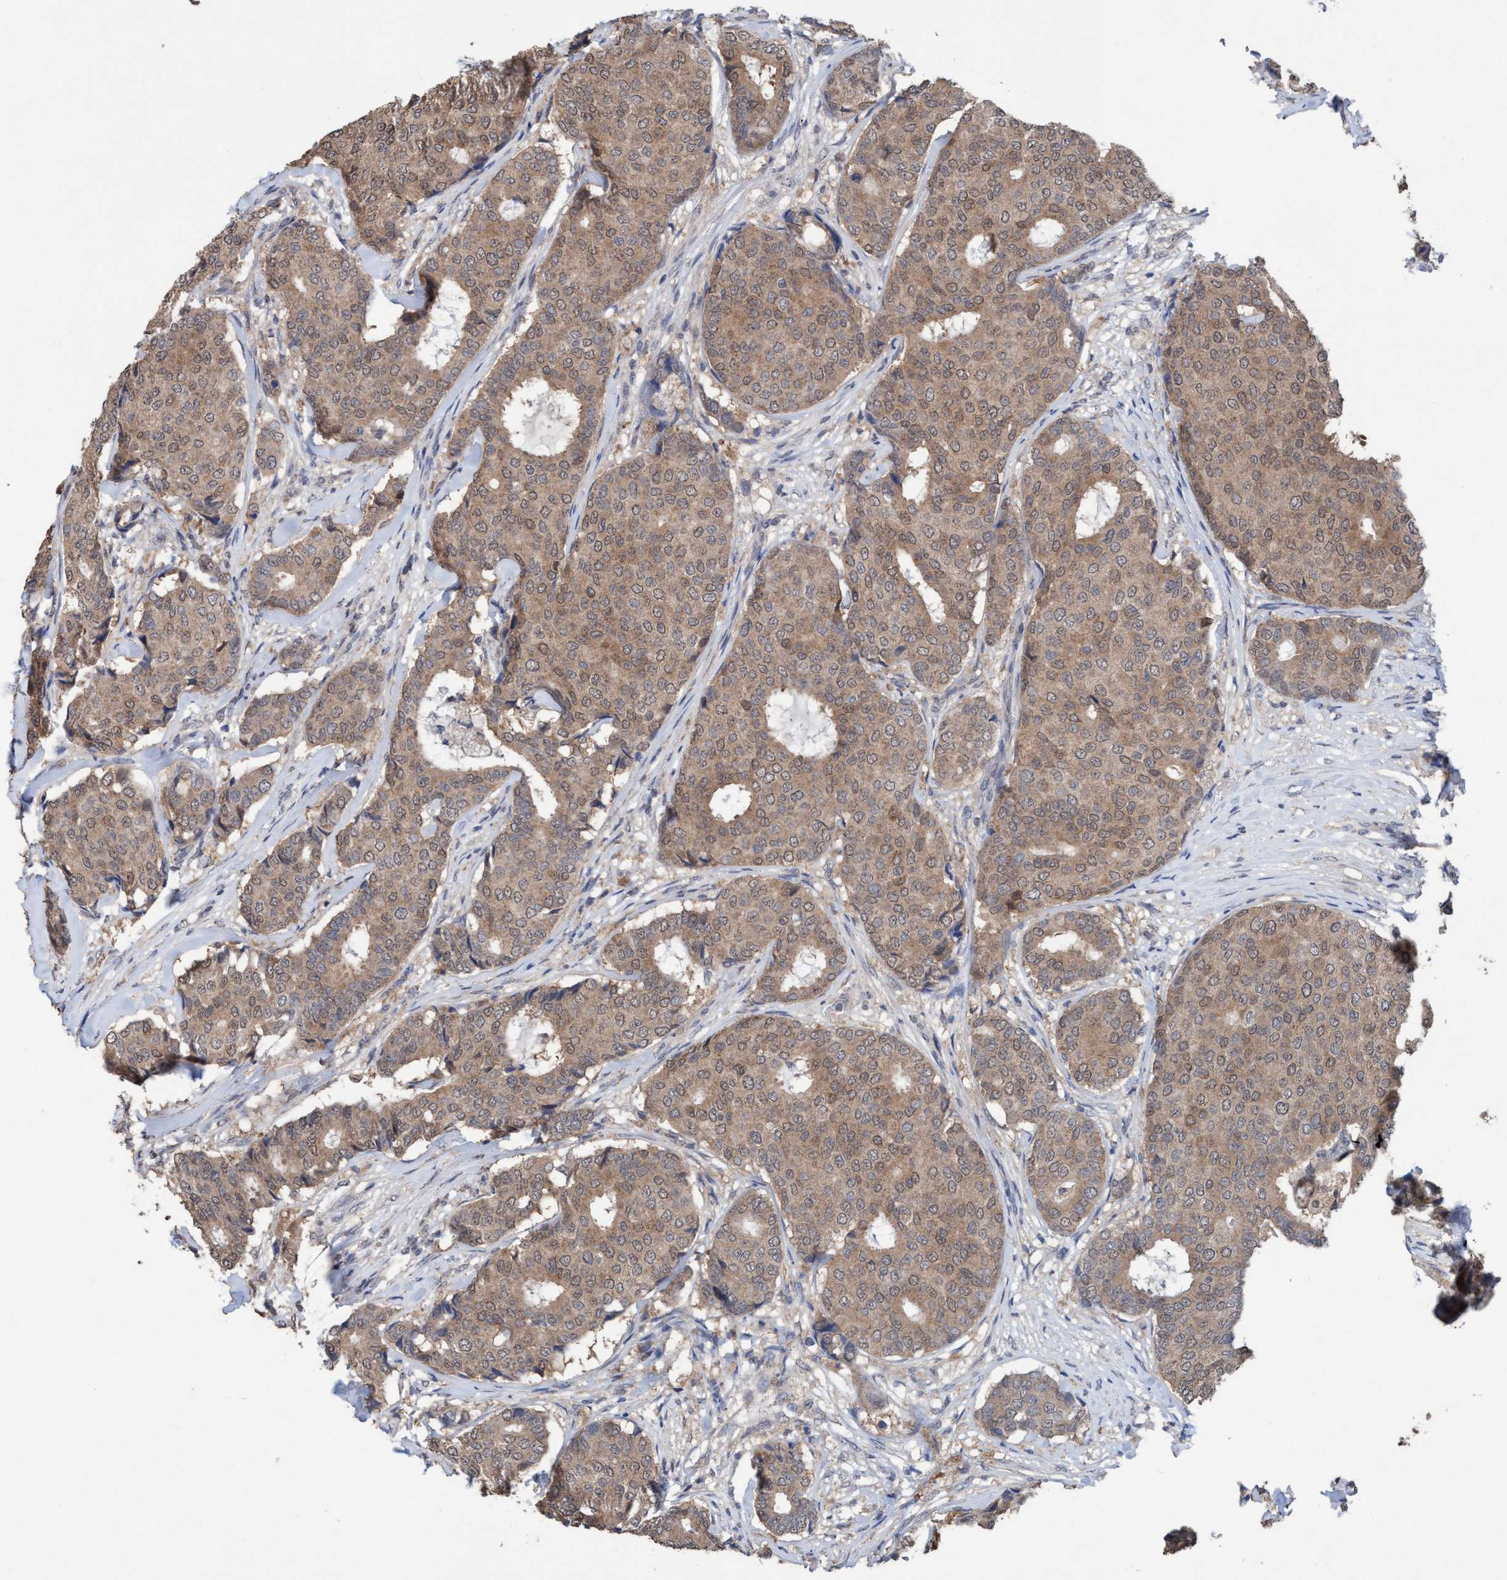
{"staining": {"intensity": "weak", "quantity": ">75%", "location": "cytoplasmic/membranous"}, "tissue": "breast cancer", "cell_type": "Tumor cells", "image_type": "cancer", "snomed": [{"axis": "morphology", "description": "Duct carcinoma"}, {"axis": "topography", "description": "Breast"}], "caption": "Brown immunohistochemical staining in human breast cancer reveals weak cytoplasmic/membranous staining in about >75% of tumor cells. (DAB IHC with brightfield microscopy, high magnification).", "gene": "GLOD4", "patient": {"sex": "female", "age": 75}}